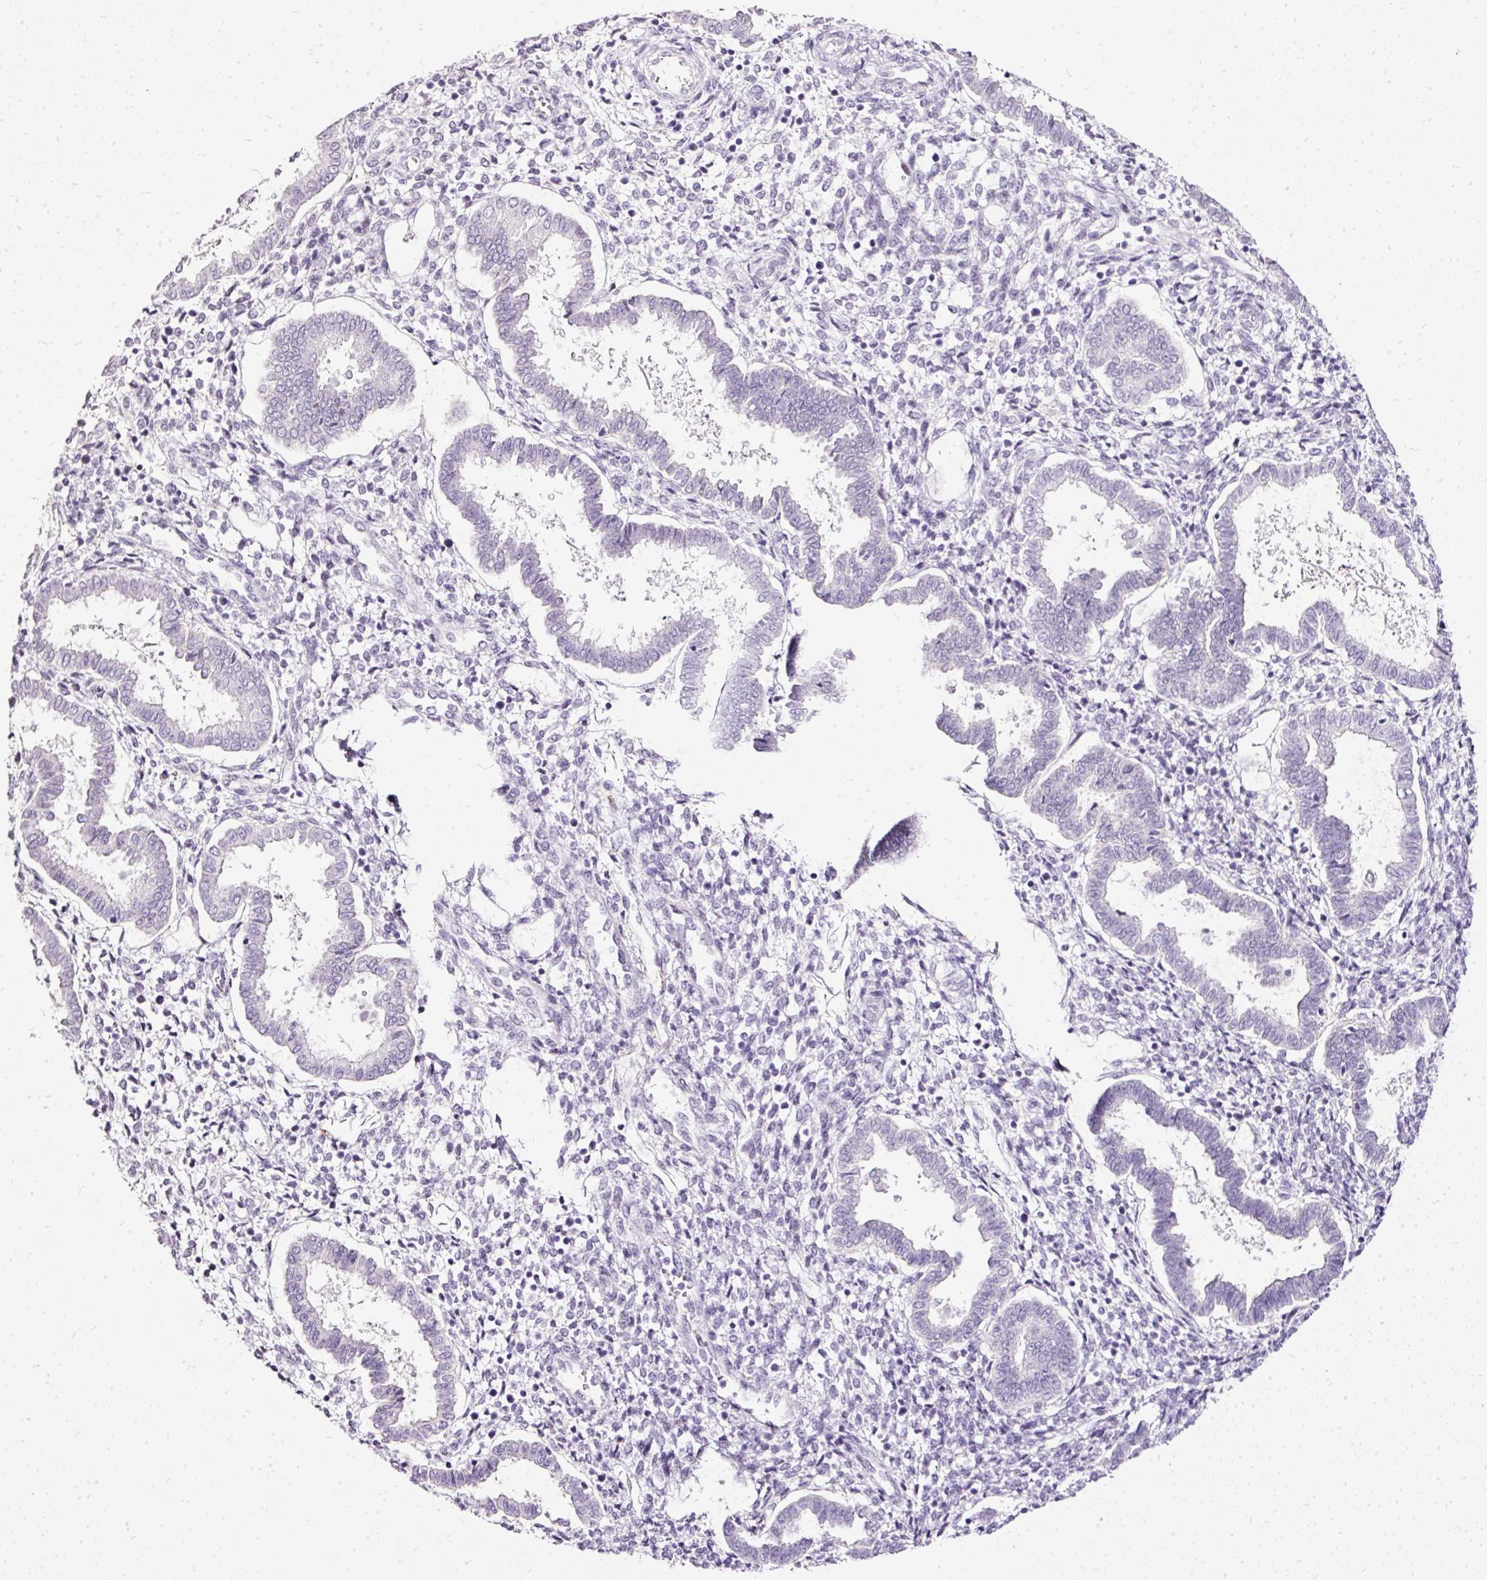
{"staining": {"intensity": "negative", "quantity": "none", "location": "none"}, "tissue": "endometrium", "cell_type": "Cells in endometrial stroma", "image_type": "normal", "snomed": [{"axis": "morphology", "description": "Normal tissue, NOS"}, {"axis": "topography", "description": "Endometrium"}], "caption": "IHC of unremarkable endometrium shows no staining in cells in endometrial stroma.", "gene": "PDE6B", "patient": {"sex": "female", "age": 24}}